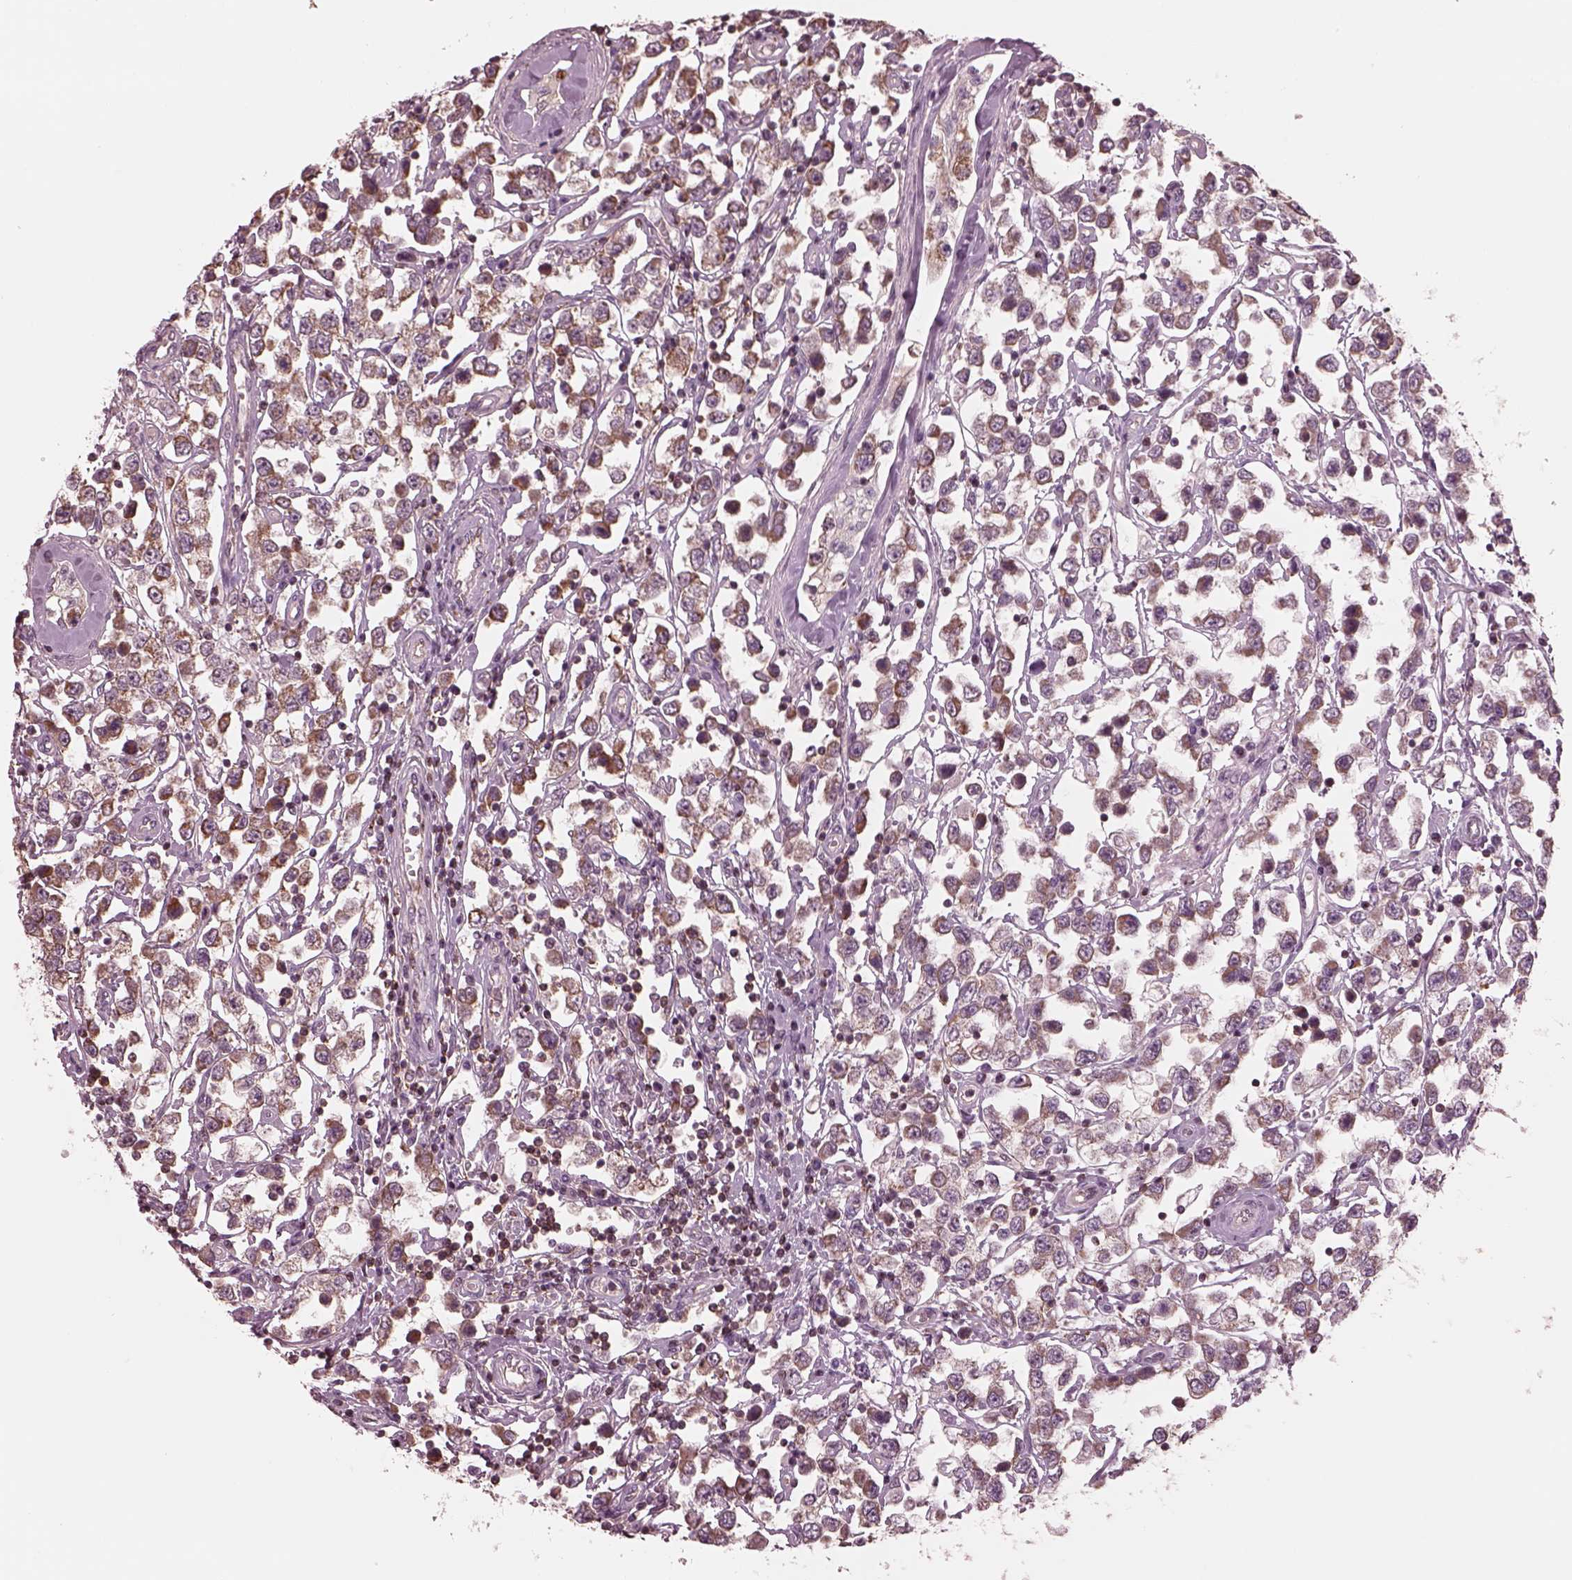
{"staining": {"intensity": "moderate", "quantity": ">75%", "location": "cytoplasmic/membranous"}, "tissue": "testis cancer", "cell_type": "Tumor cells", "image_type": "cancer", "snomed": [{"axis": "morphology", "description": "Seminoma, NOS"}, {"axis": "topography", "description": "Testis"}], "caption": "There is medium levels of moderate cytoplasmic/membranous expression in tumor cells of testis cancer (seminoma), as demonstrated by immunohistochemical staining (brown color).", "gene": "STK33", "patient": {"sex": "male", "age": 34}}